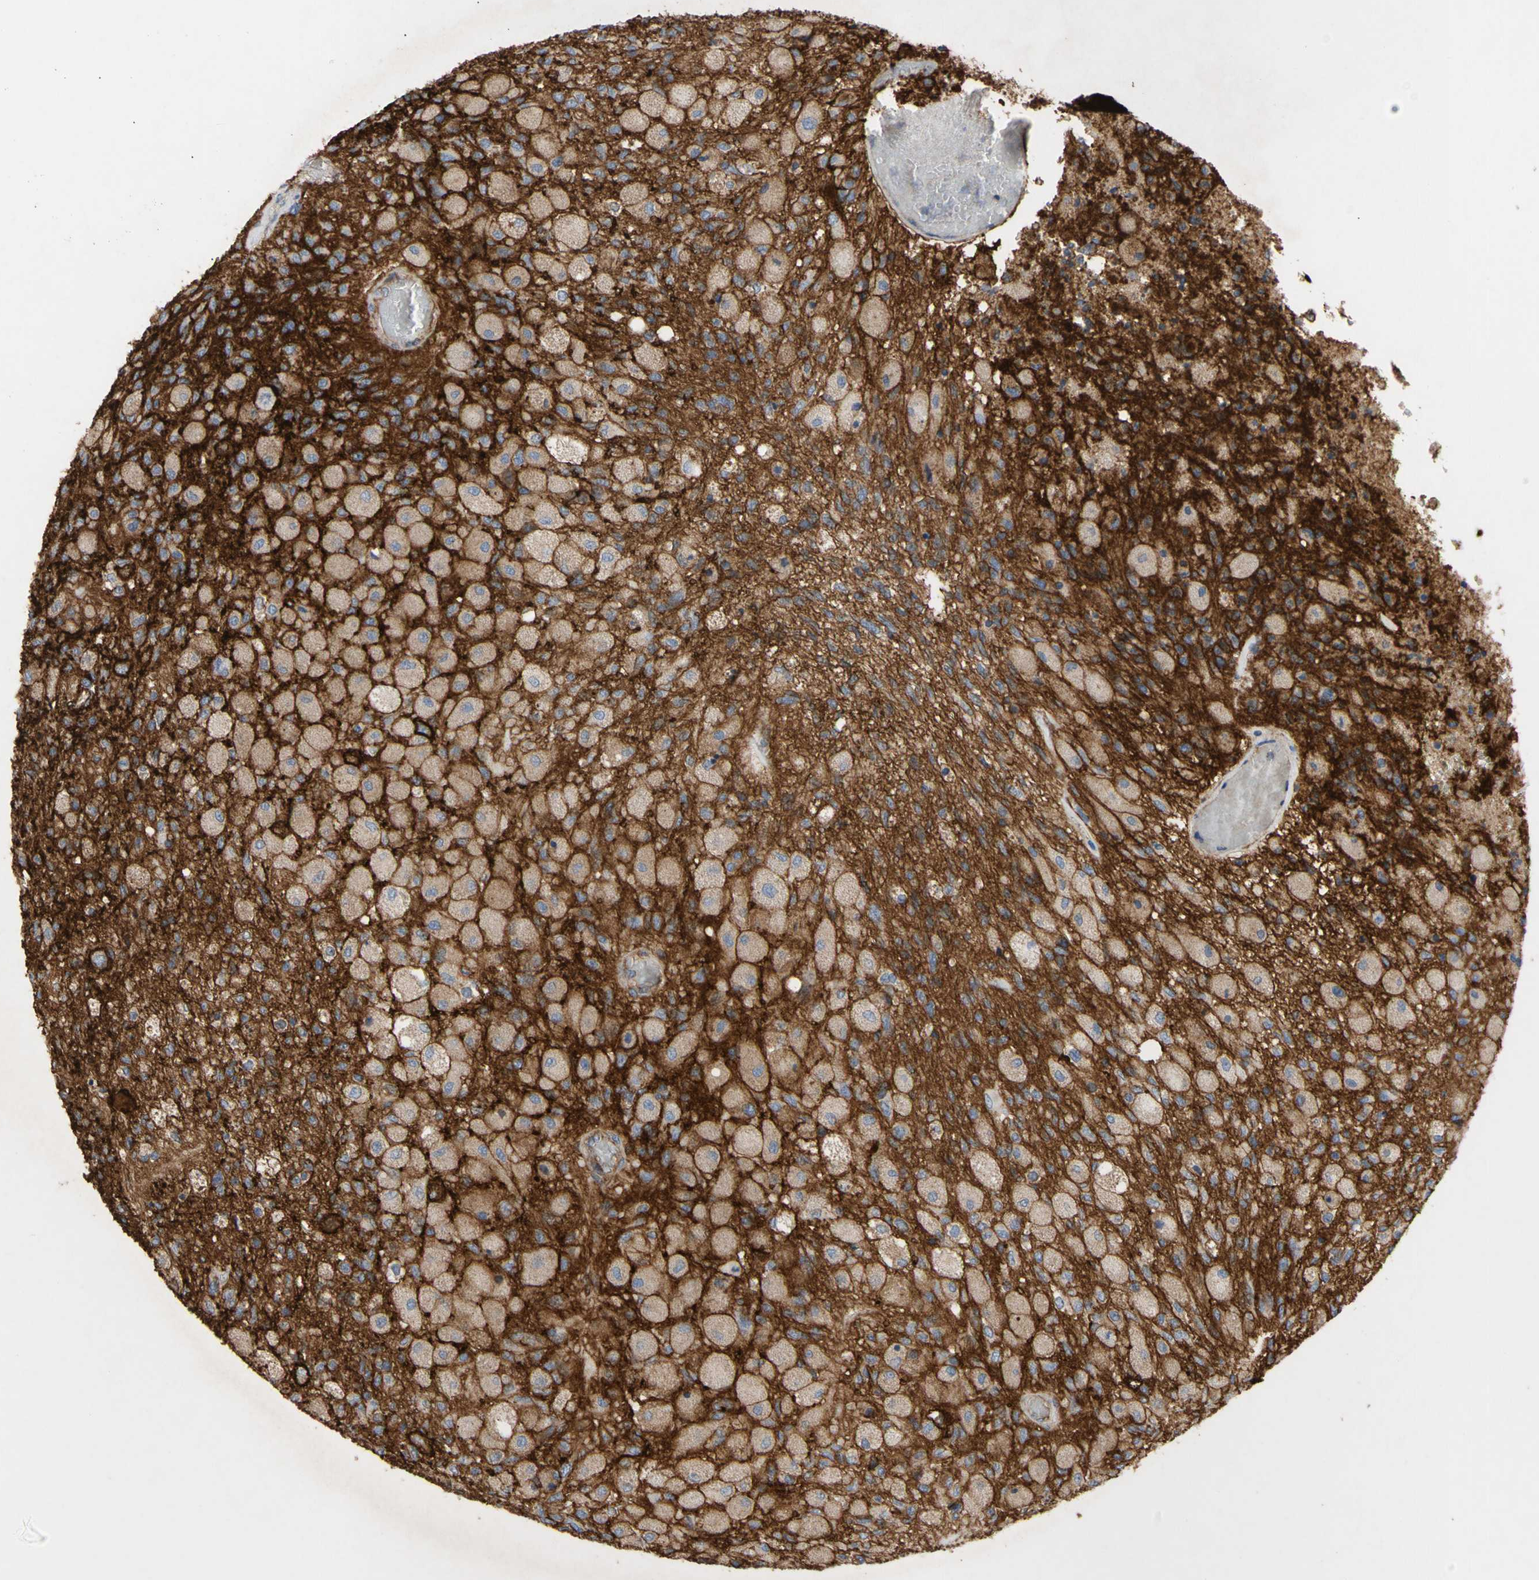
{"staining": {"intensity": "strong", "quantity": ">75%", "location": "cytoplasmic/membranous"}, "tissue": "glioma", "cell_type": "Tumor cells", "image_type": "cancer", "snomed": [{"axis": "morphology", "description": "Normal tissue, NOS"}, {"axis": "morphology", "description": "Glioma, malignant, High grade"}, {"axis": "topography", "description": "Cerebral cortex"}], "caption": "Malignant high-grade glioma was stained to show a protein in brown. There is high levels of strong cytoplasmic/membranous expression in about >75% of tumor cells.", "gene": "ATP2A3", "patient": {"sex": "male", "age": 77}}